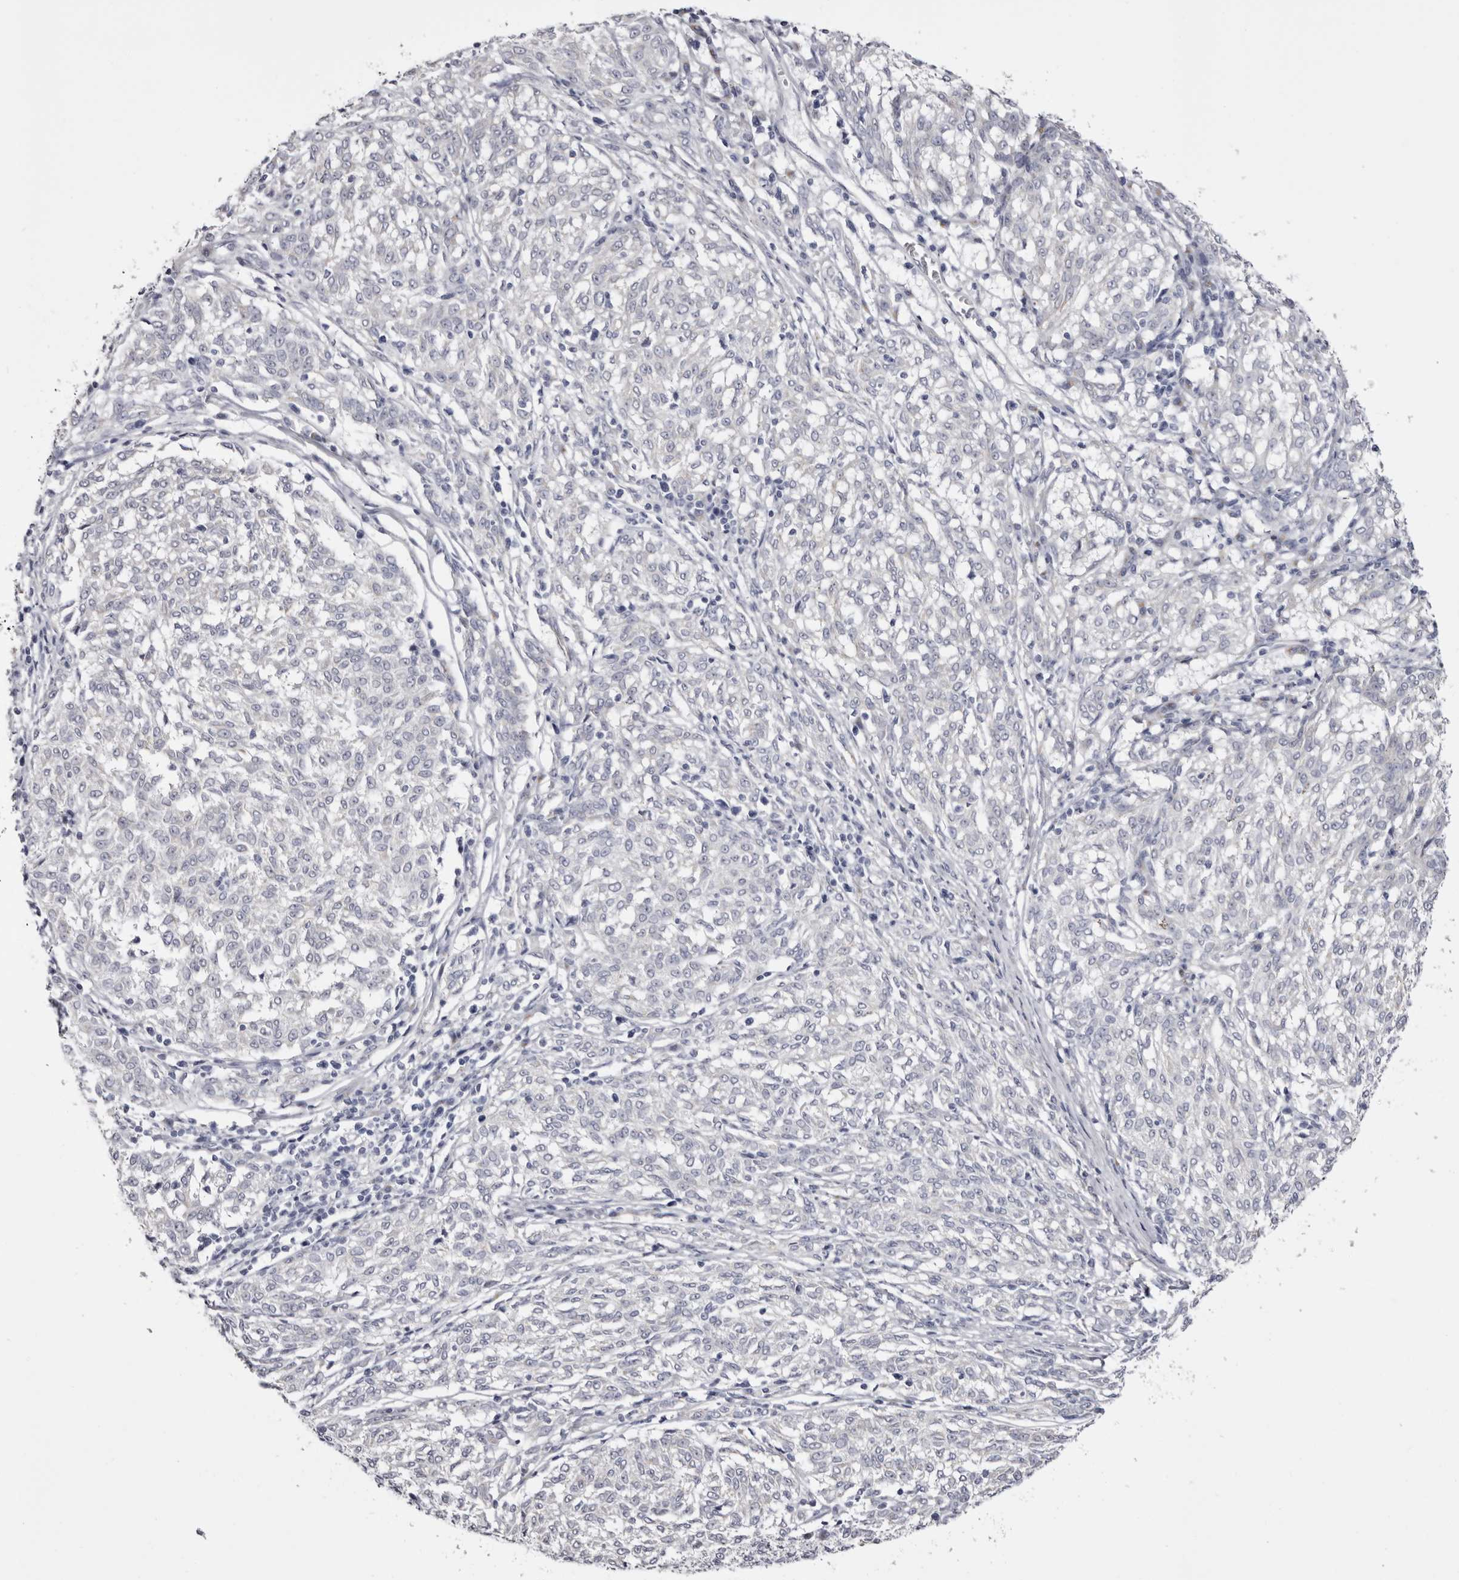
{"staining": {"intensity": "negative", "quantity": "none", "location": "none"}, "tissue": "melanoma", "cell_type": "Tumor cells", "image_type": "cancer", "snomed": [{"axis": "morphology", "description": "Malignant melanoma, NOS"}, {"axis": "topography", "description": "Skin"}], "caption": "Tumor cells are negative for protein expression in human melanoma.", "gene": "CASQ1", "patient": {"sex": "female", "age": 72}}